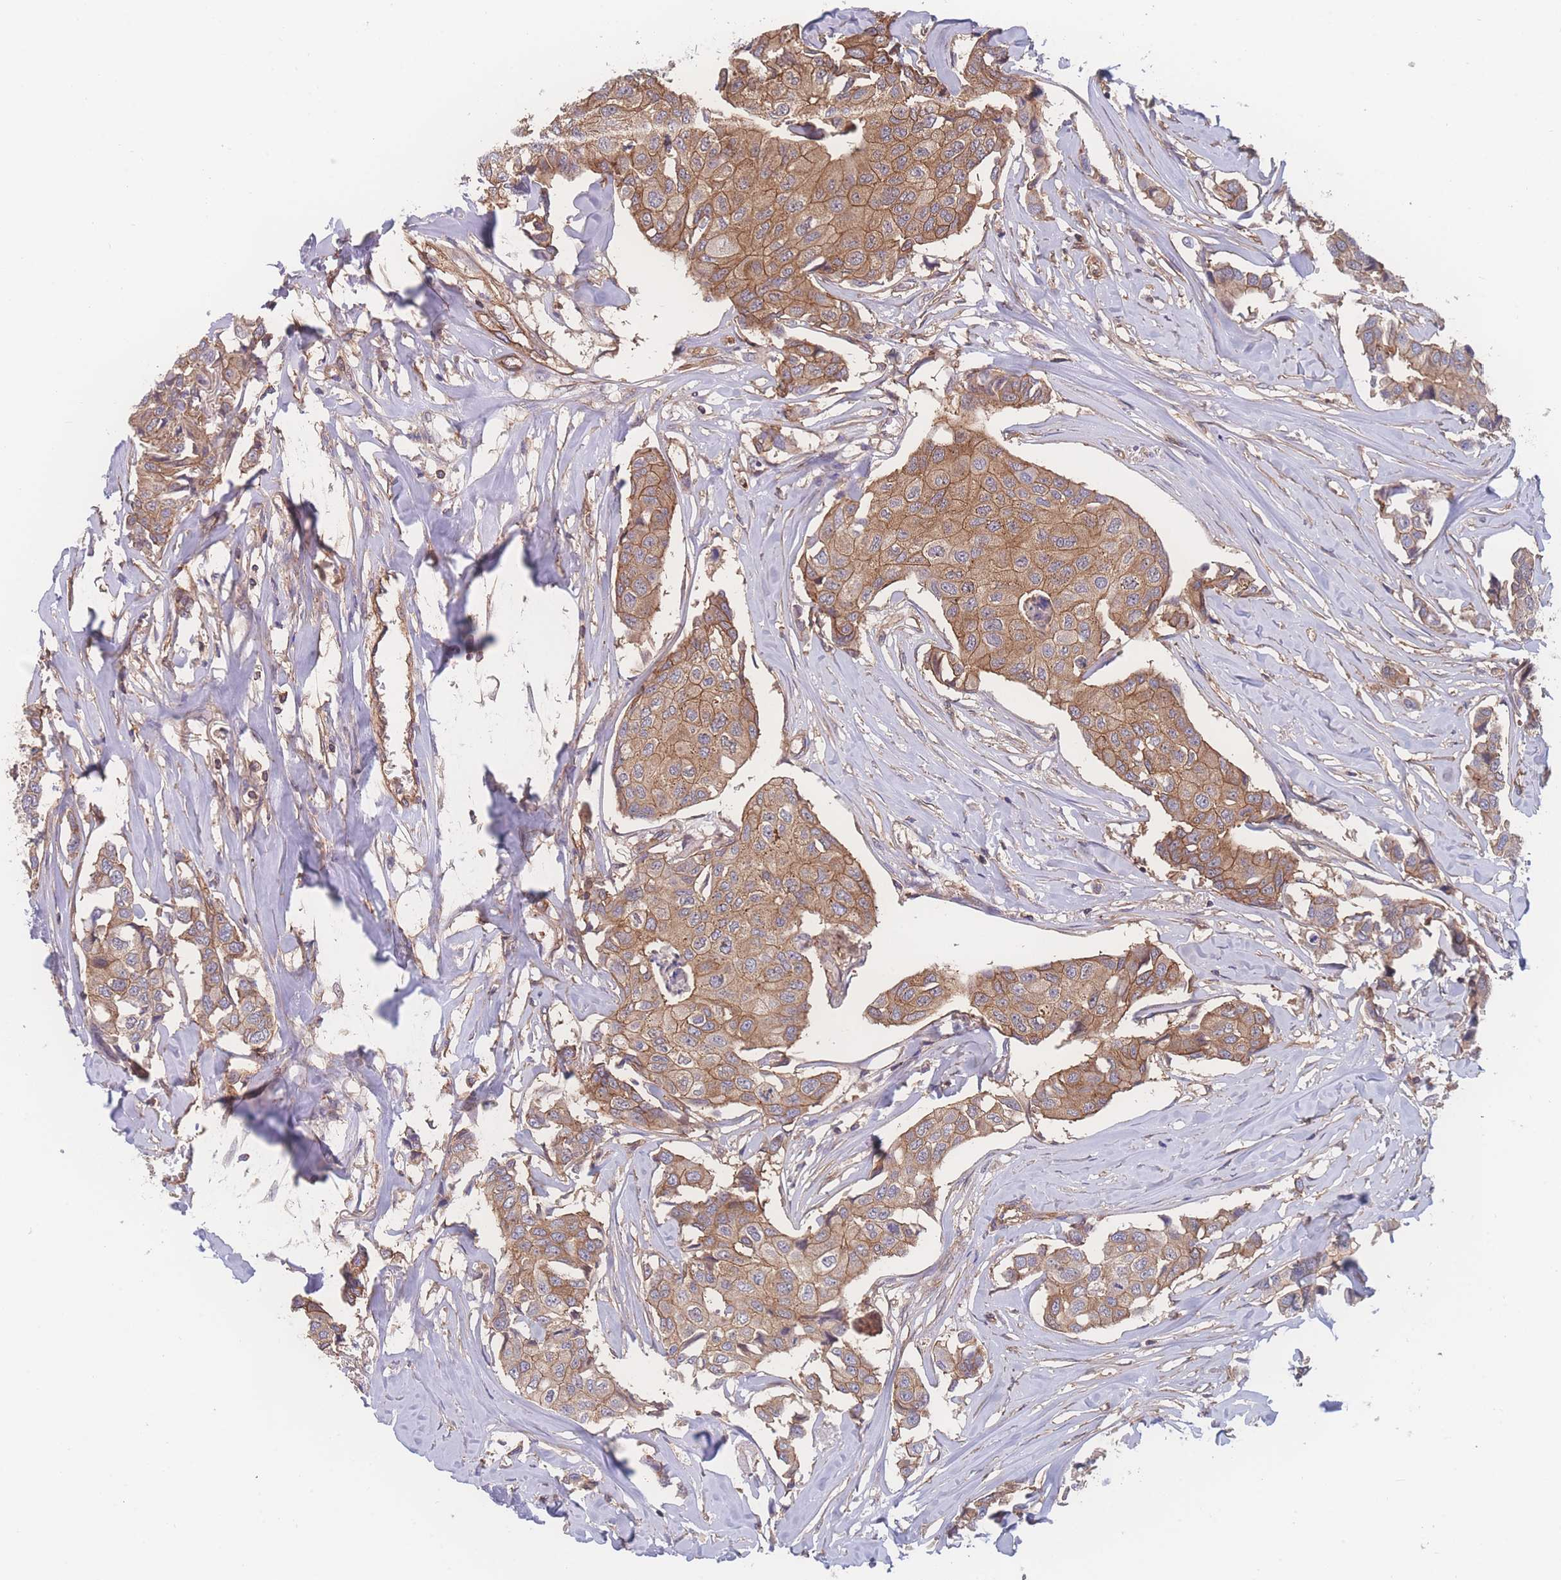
{"staining": {"intensity": "moderate", "quantity": ">75%", "location": "cytoplasmic/membranous"}, "tissue": "breast cancer", "cell_type": "Tumor cells", "image_type": "cancer", "snomed": [{"axis": "morphology", "description": "Duct carcinoma"}, {"axis": "topography", "description": "Breast"}], "caption": "This is a micrograph of immunohistochemistry staining of breast cancer (intraductal carcinoma), which shows moderate staining in the cytoplasmic/membranous of tumor cells.", "gene": "CFAP97", "patient": {"sex": "female", "age": 80}}